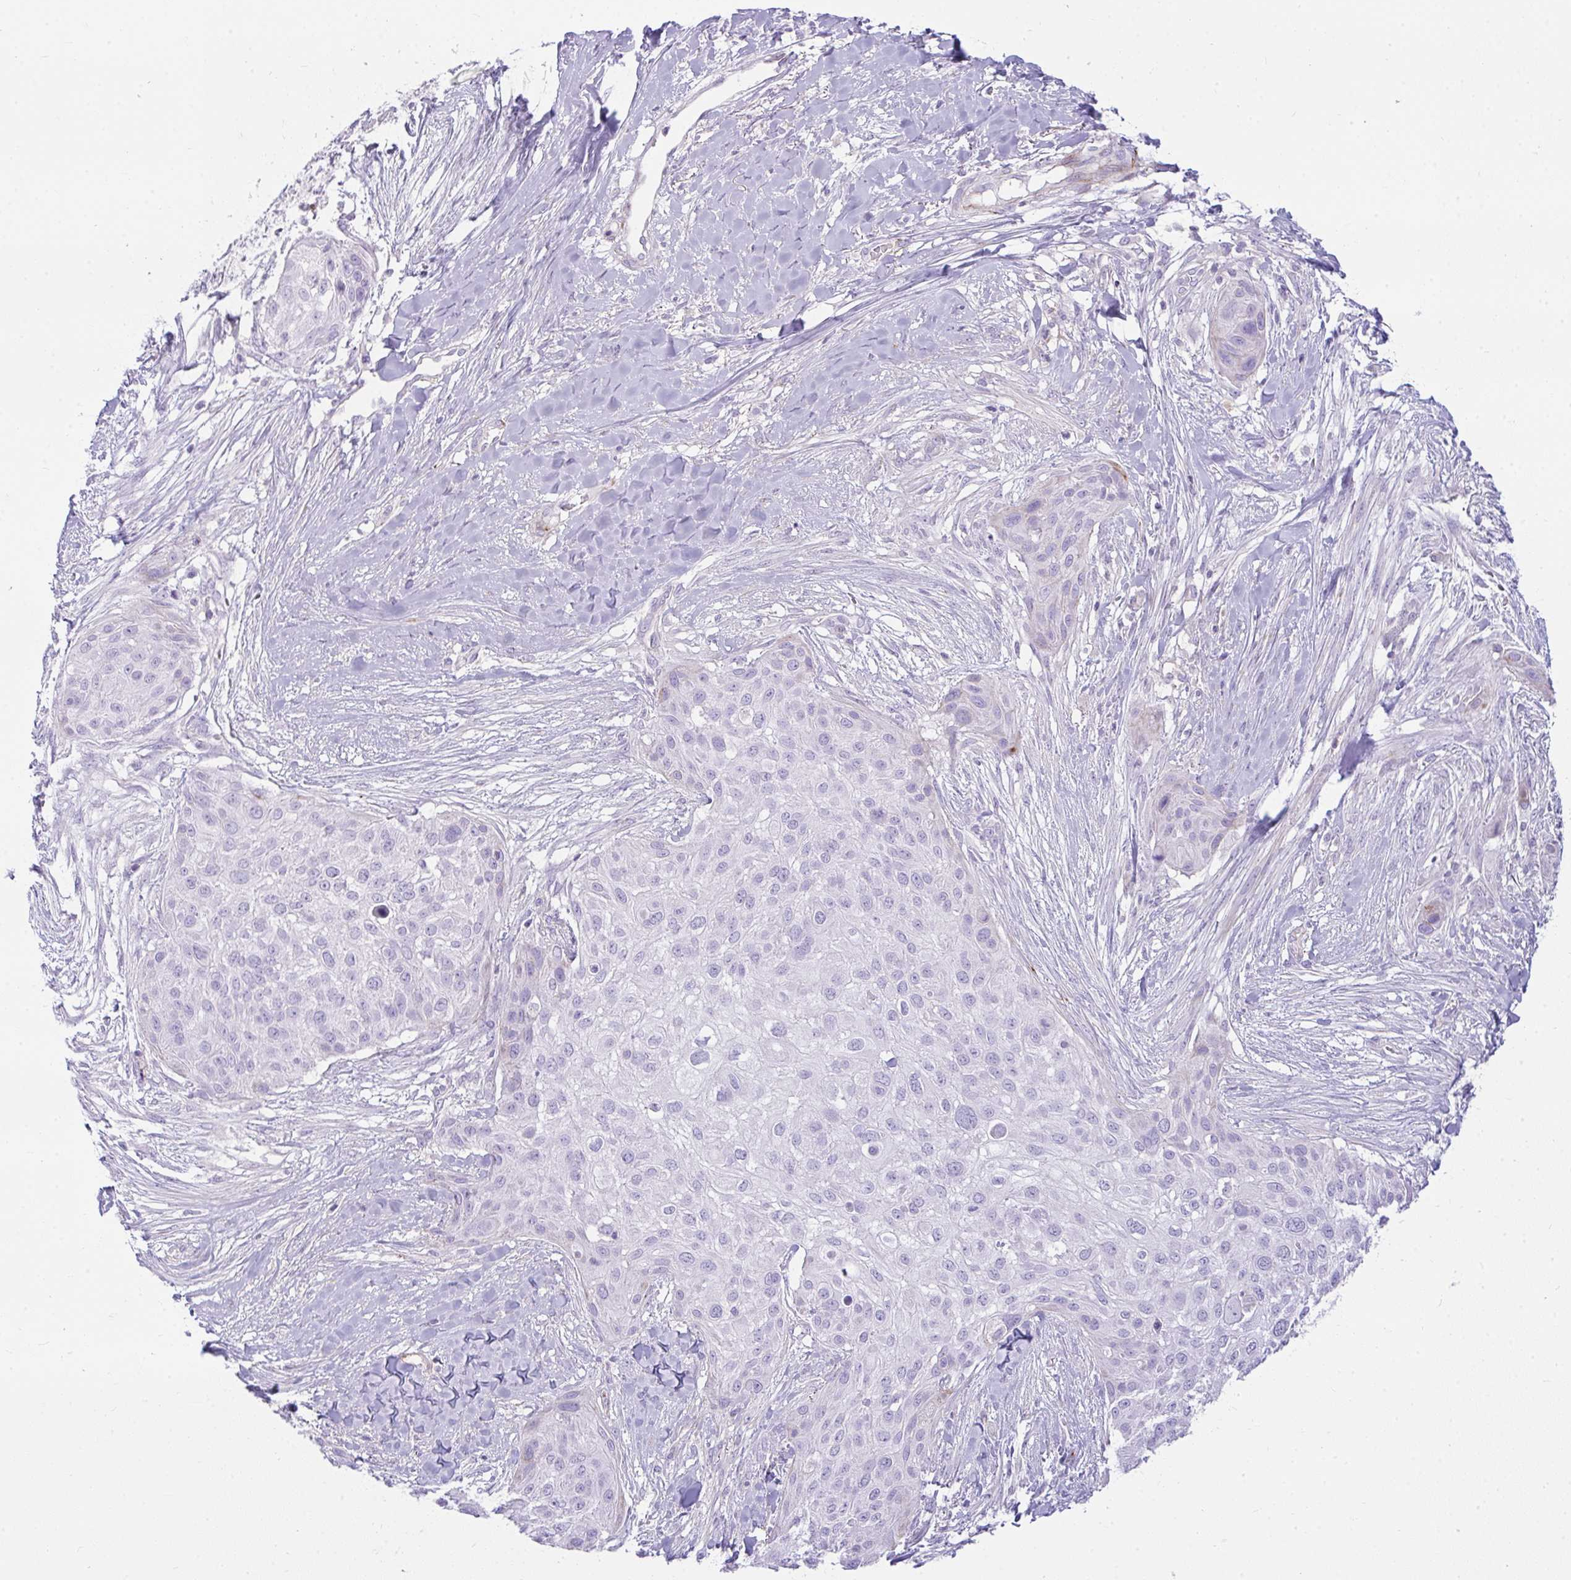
{"staining": {"intensity": "negative", "quantity": "none", "location": "none"}, "tissue": "skin cancer", "cell_type": "Tumor cells", "image_type": "cancer", "snomed": [{"axis": "morphology", "description": "Squamous cell carcinoma, NOS"}, {"axis": "topography", "description": "Skin"}], "caption": "High magnification brightfield microscopy of skin cancer stained with DAB (brown) and counterstained with hematoxylin (blue): tumor cells show no significant positivity.", "gene": "CDRT15", "patient": {"sex": "female", "age": 87}}